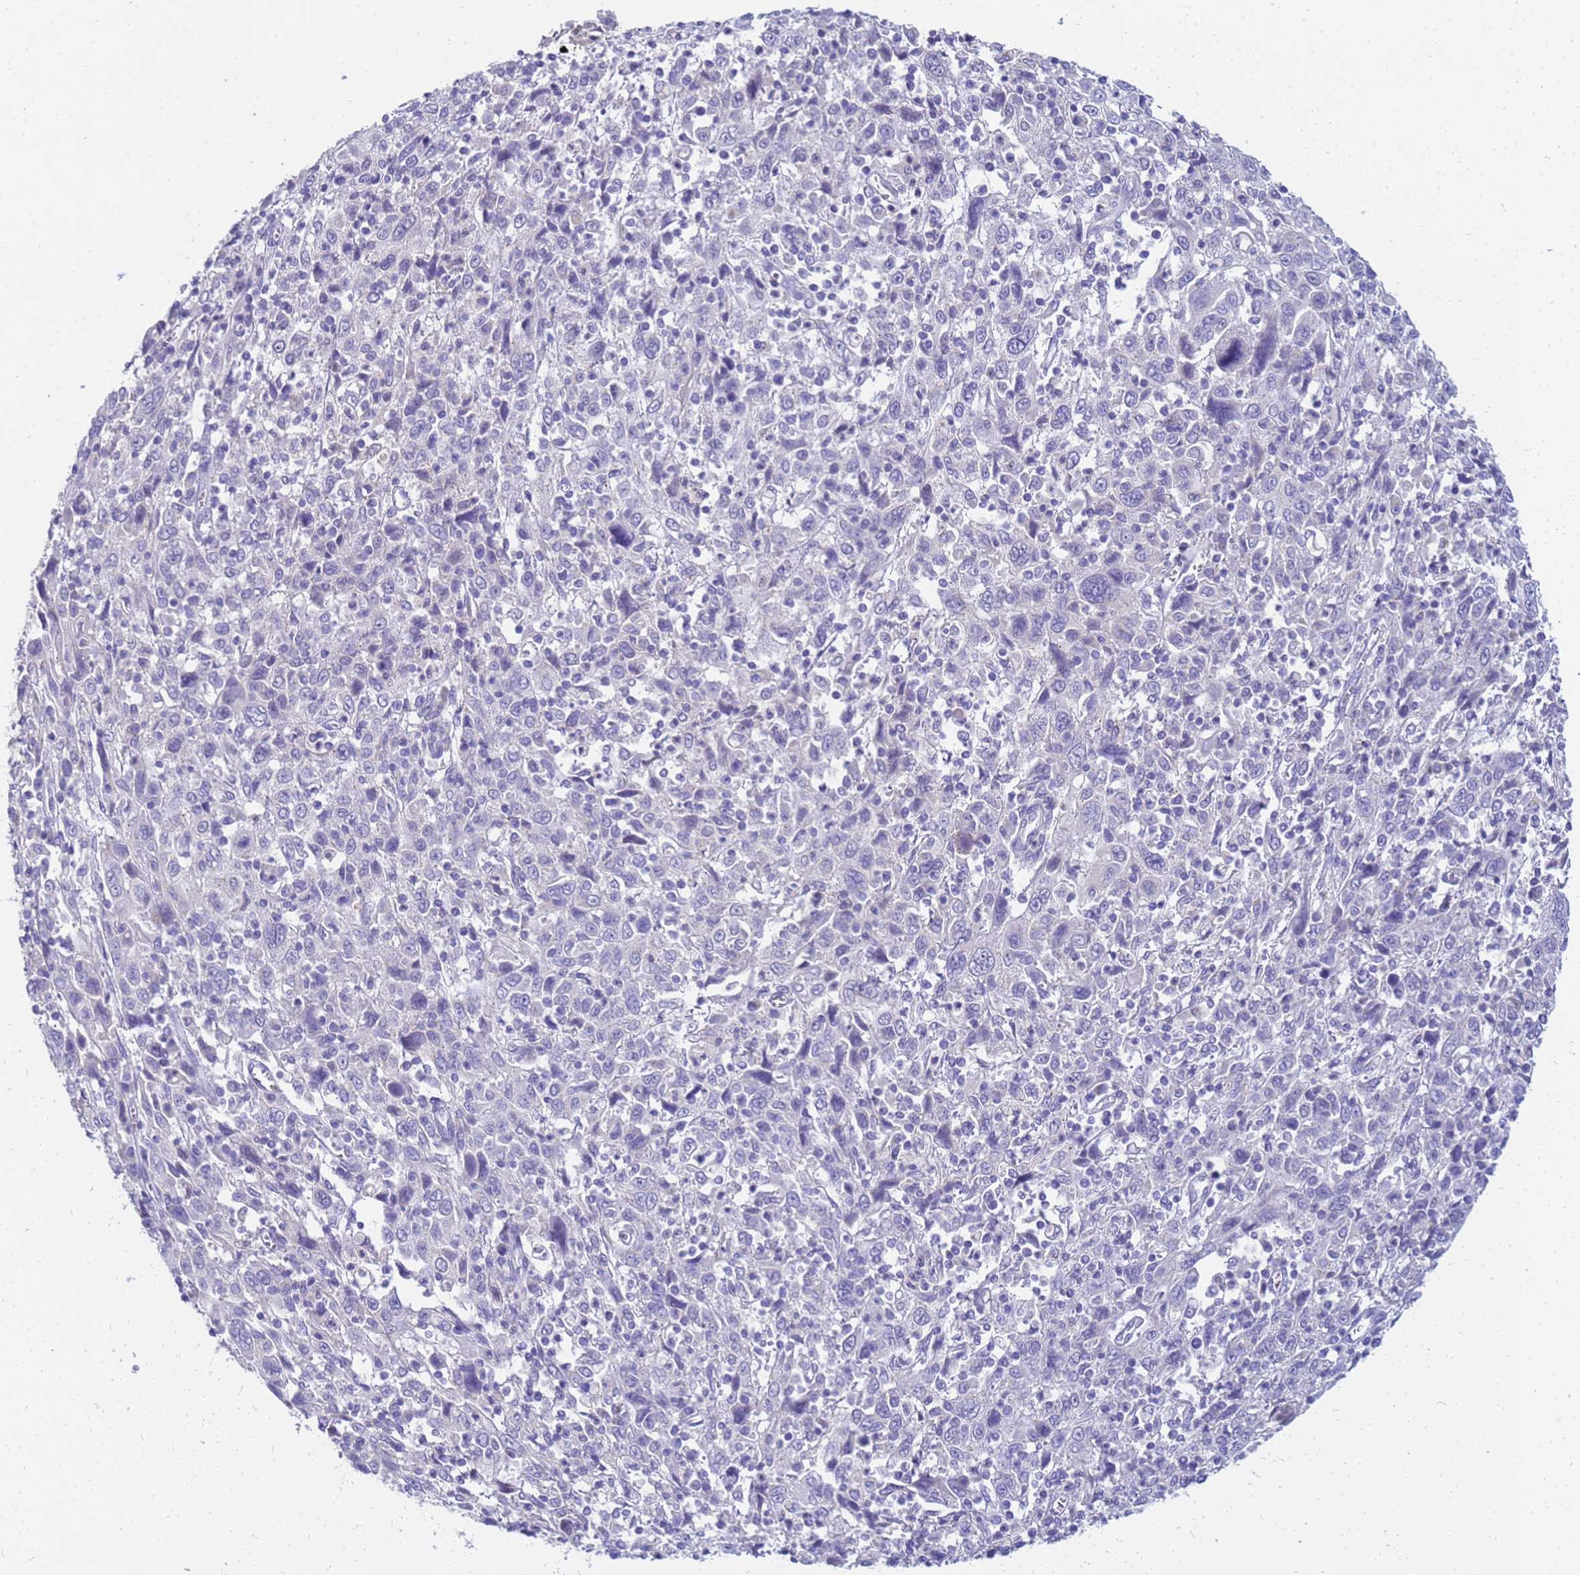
{"staining": {"intensity": "negative", "quantity": "none", "location": "none"}, "tissue": "cervical cancer", "cell_type": "Tumor cells", "image_type": "cancer", "snomed": [{"axis": "morphology", "description": "Squamous cell carcinoma, NOS"}, {"axis": "topography", "description": "Cervix"}], "caption": "Cervical cancer (squamous cell carcinoma) was stained to show a protein in brown. There is no significant staining in tumor cells.", "gene": "B3GNT8", "patient": {"sex": "female", "age": 46}}